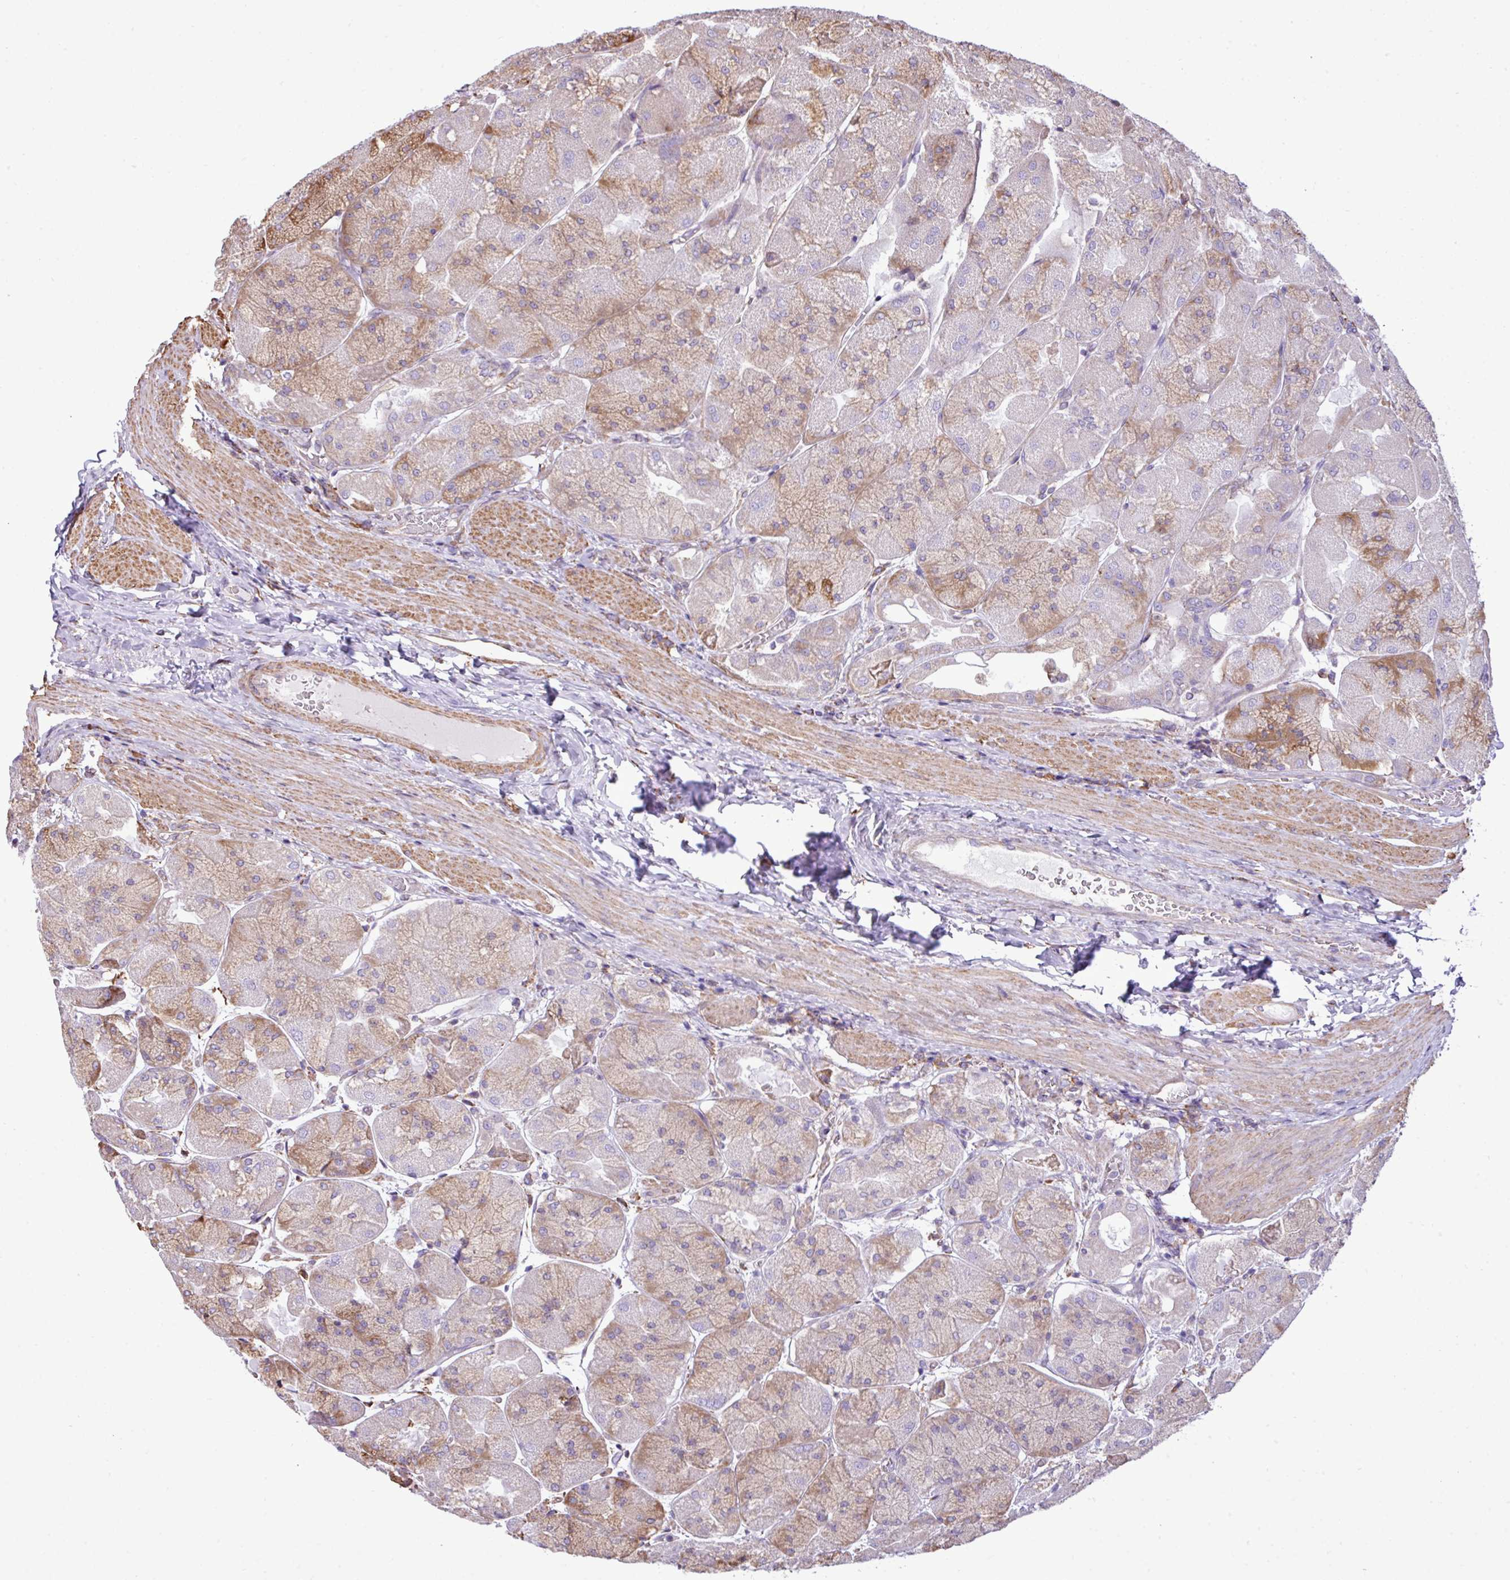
{"staining": {"intensity": "moderate", "quantity": "<25%", "location": "cytoplasmic/membranous"}, "tissue": "stomach", "cell_type": "Glandular cells", "image_type": "normal", "snomed": [{"axis": "morphology", "description": "Normal tissue, NOS"}, {"axis": "topography", "description": "Stomach"}], "caption": "Protein expression by IHC displays moderate cytoplasmic/membranous positivity in about <25% of glandular cells in unremarkable stomach. Nuclei are stained in blue.", "gene": "ZSCAN5A", "patient": {"sex": "female", "age": 61}}